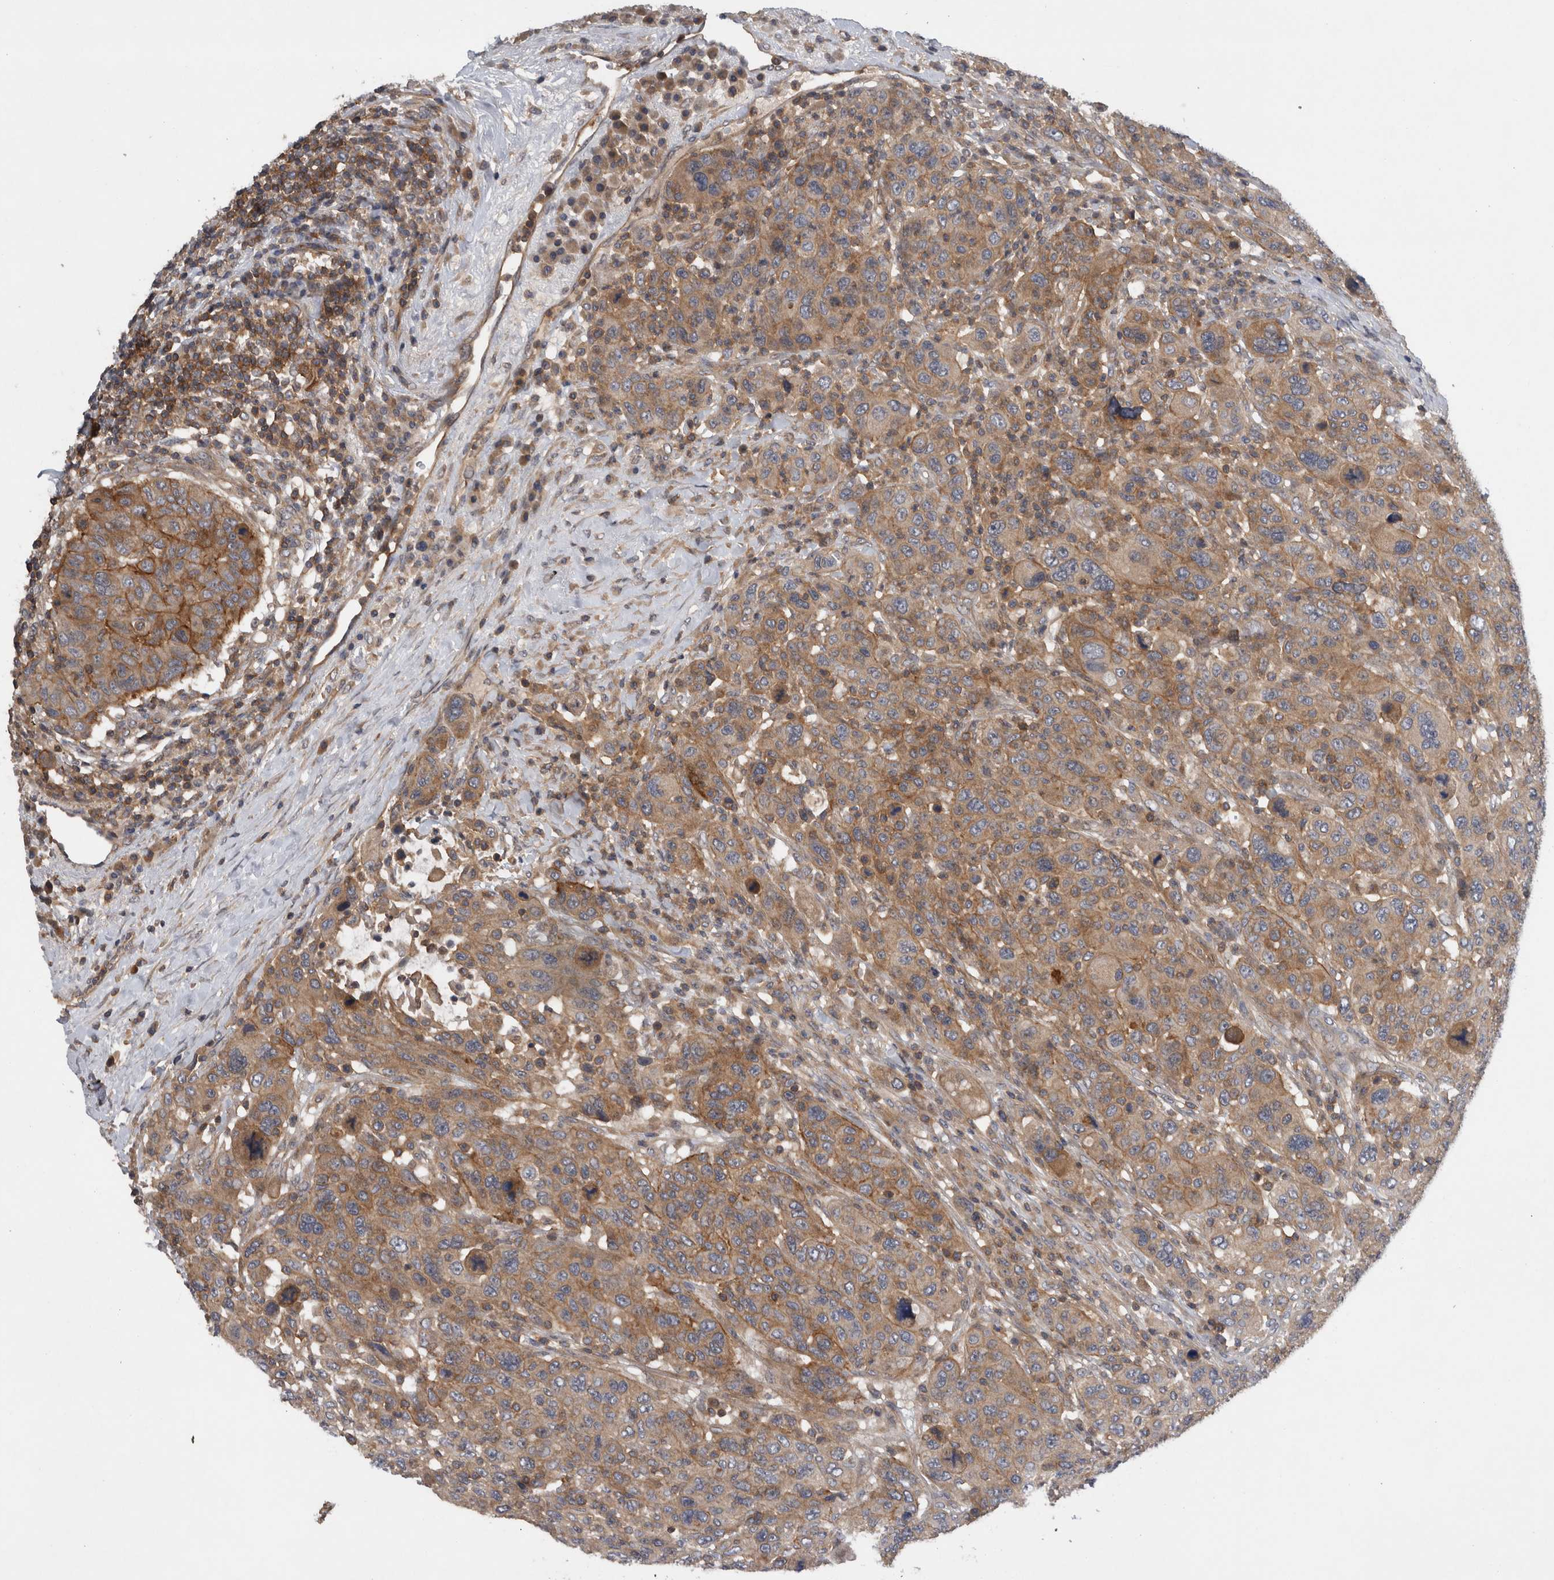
{"staining": {"intensity": "moderate", "quantity": ">75%", "location": "cytoplasmic/membranous"}, "tissue": "breast cancer", "cell_type": "Tumor cells", "image_type": "cancer", "snomed": [{"axis": "morphology", "description": "Duct carcinoma"}, {"axis": "topography", "description": "Breast"}], "caption": "Protein analysis of breast intraductal carcinoma tissue demonstrates moderate cytoplasmic/membranous positivity in approximately >75% of tumor cells. (IHC, brightfield microscopy, high magnification).", "gene": "SCARA5", "patient": {"sex": "female", "age": 37}}